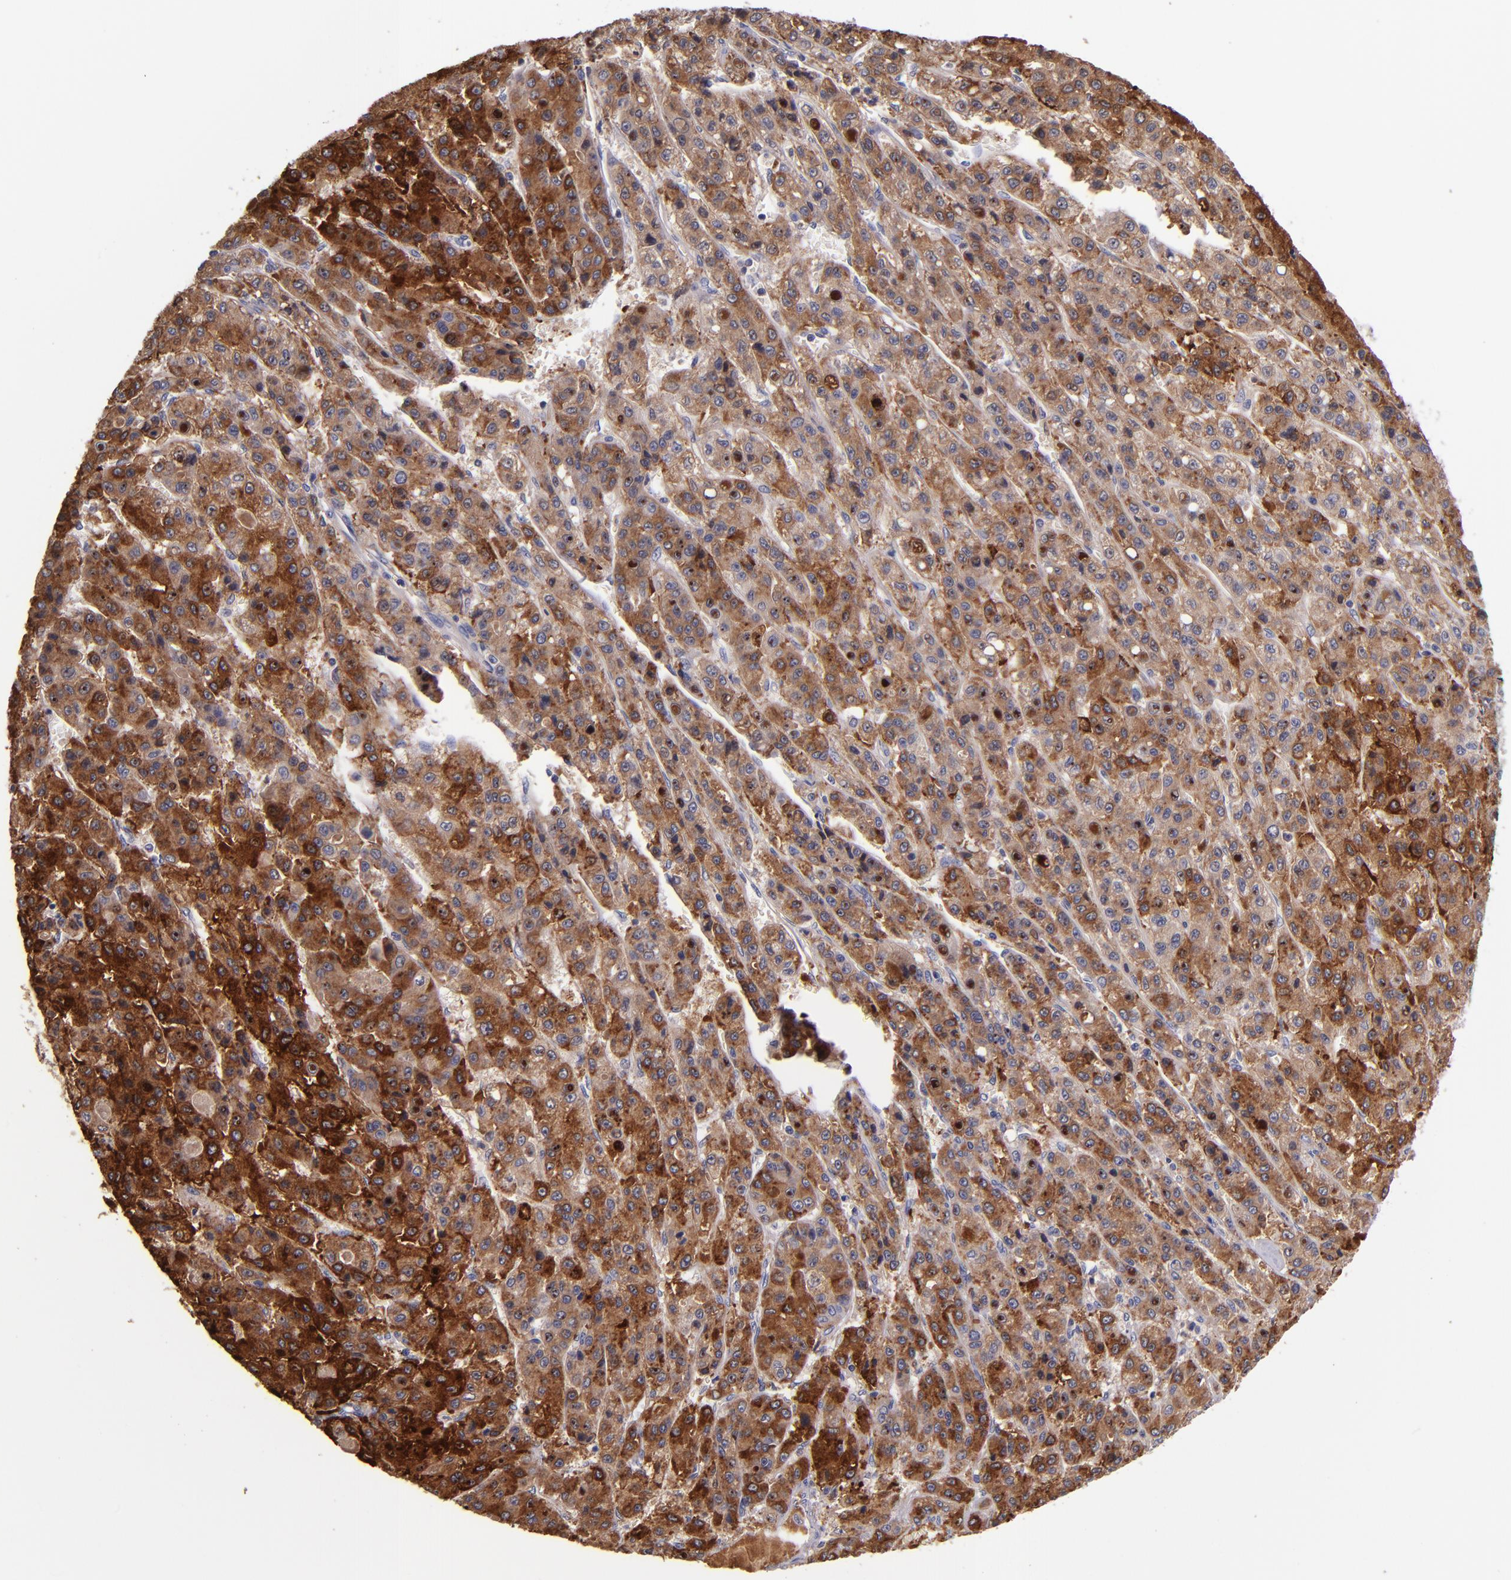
{"staining": {"intensity": "strong", "quantity": ">75%", "location": "cytoplasmic/membranous"}, "tissue": "liver cancer", "cell_type": "Tumor cells", "image_type": "cancer", "snomed": [{"axis": "morphology", "description": "Carcinoma, Hepatocellular, NOS"}, {"axis": "topography", "description": "Liver"}], "caption": "Liver cancer was stained to show a protein in brown. There is high levels of strong cytoplasmic/membranous positivity in about >75% of tumor cells.", "gene": "RBP4", "patient": {"sex": "male", "age": 70}}